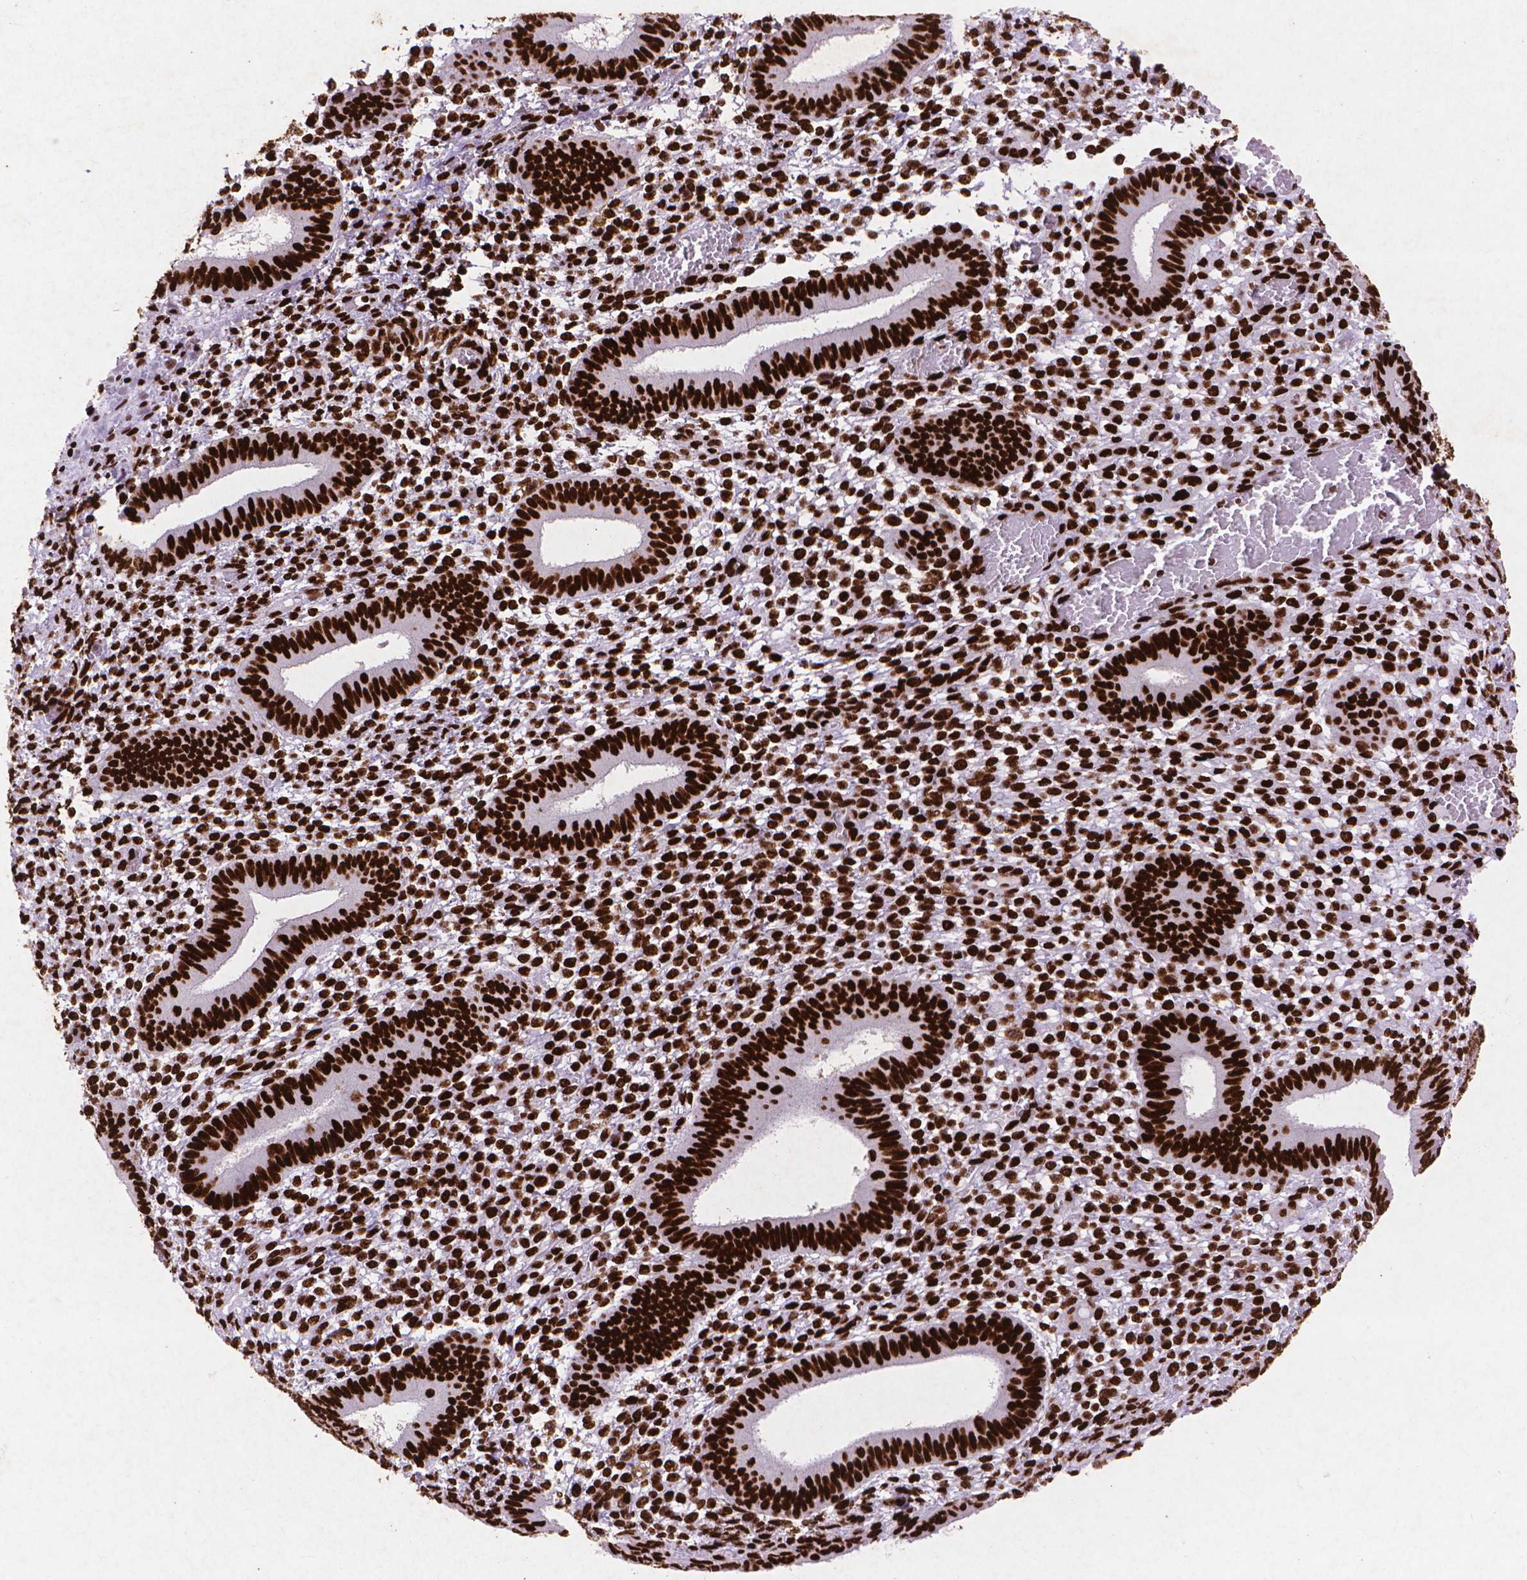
{"staining": {"intensity": "strong", "quantity": ">75%", "location": "nuclear"}, "tissue": "endometrium", "cell_type": "Cells in endometrial stroma", "image_type": "normal", "snomed": [{"axis": "morphology", "description": "Normal tissue, NOS"}, {"axis": "topography", "description": "Endometrium"}], "caption": "Immunohistochemistry (IHC) of benign endometrium displays high levels of strong nuclear staining in approximately >75% of cells in endometrial stroma. (DAB (3,3'-diaminobenzidine) IHC, brown staining for protein, blue staining for nuclei).", "gene": "CITED2", "patient": {"sex": "female", "age": 42}}